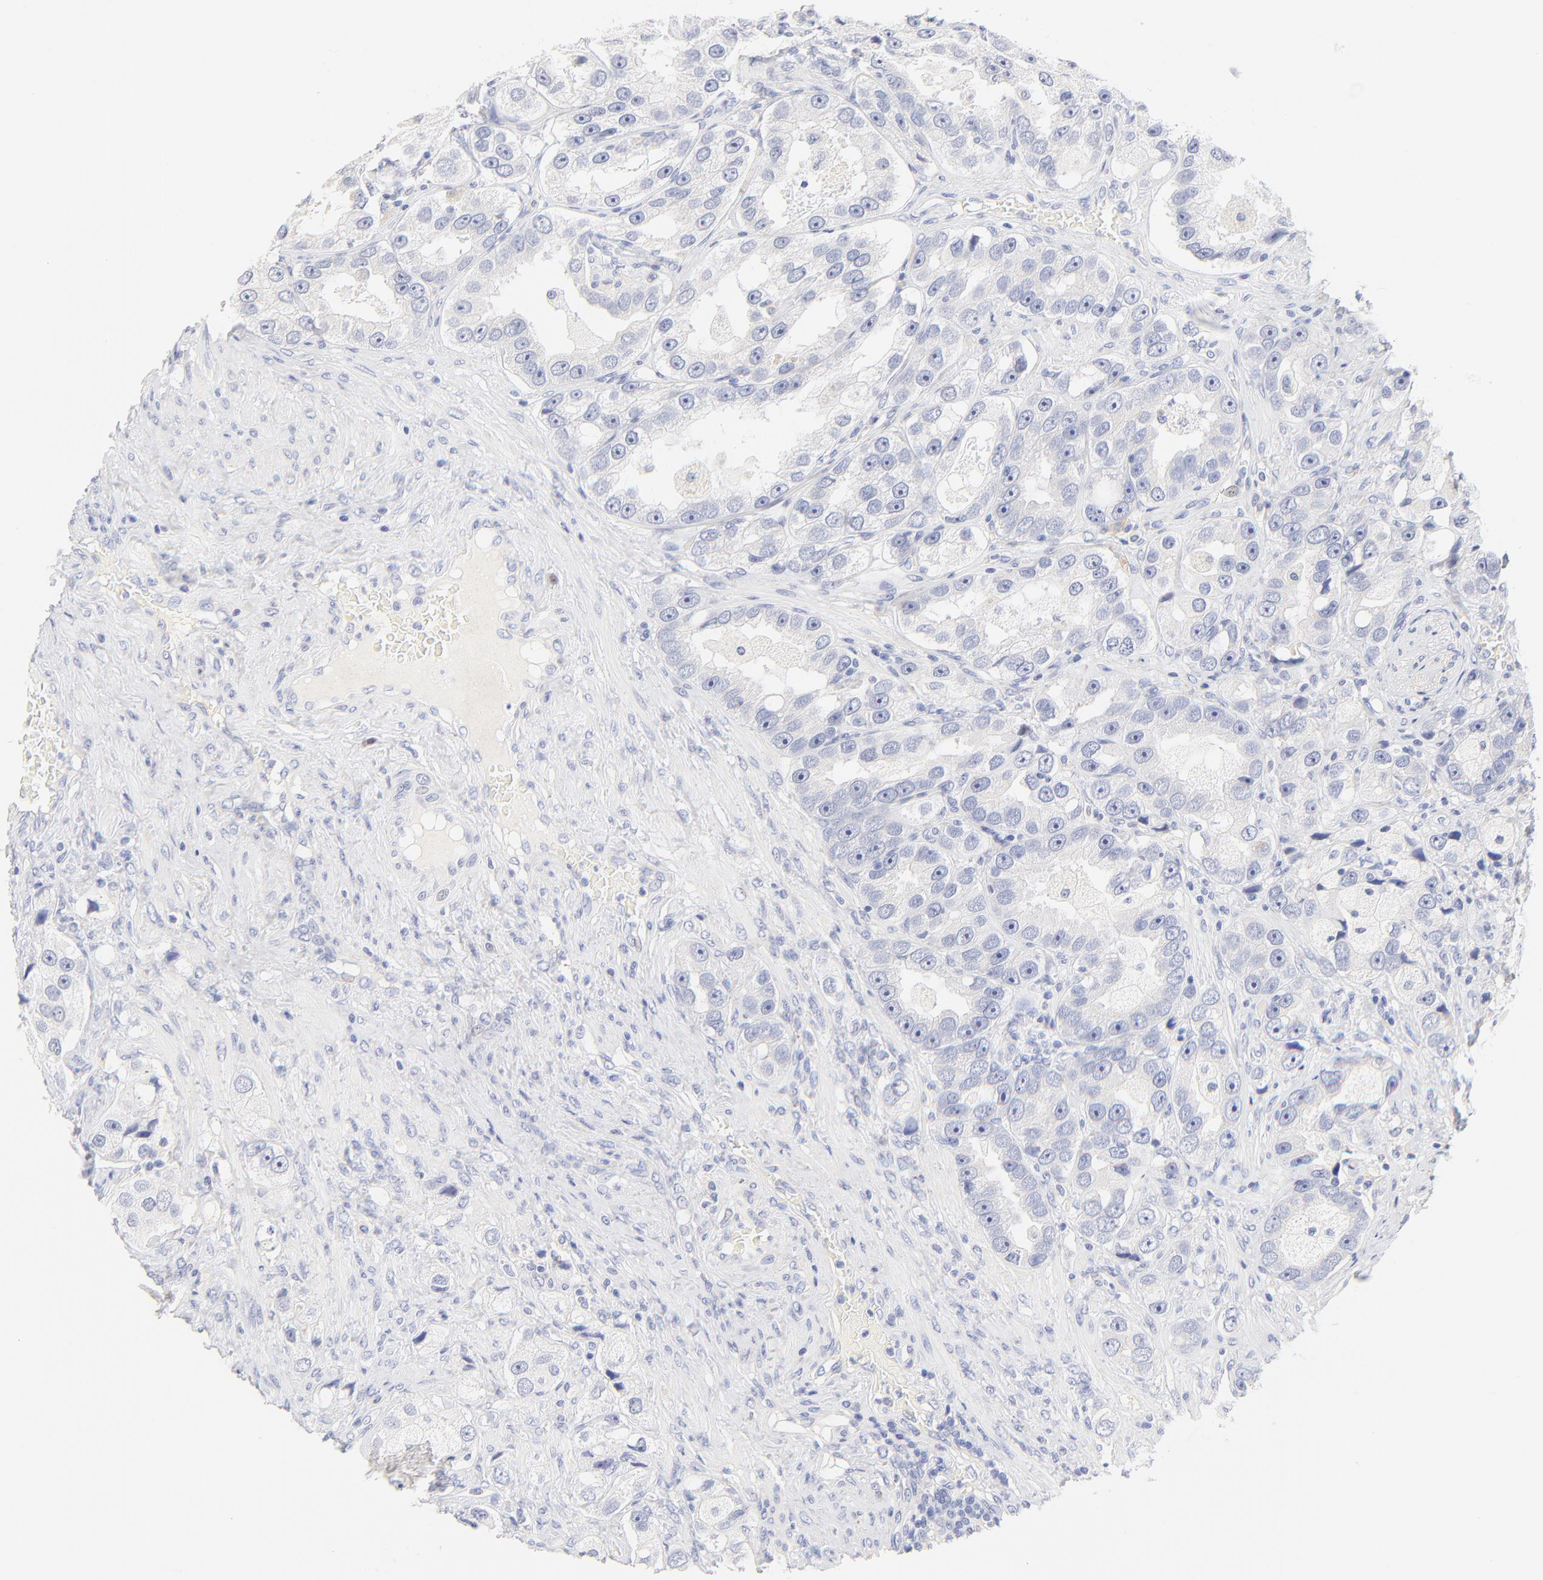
{"staining": {"intensity": "negative", "quantity": "none", "location": "none"}, "tissue": "prostate cancer", "cell_type": "Tumor cells", "image_type": "cancer", "snomed": [{"axis": "morphology", "description": "Adenocarcinoma, High grade"}, {"axis": "topography", "description": "Prostate"}], "caption": "Immunohistochemical staining of prostate cancer displays no significant positivity in tumor cells.", "gene": "SULT4A1", "patient": {"sex": "male", "age": 63}}